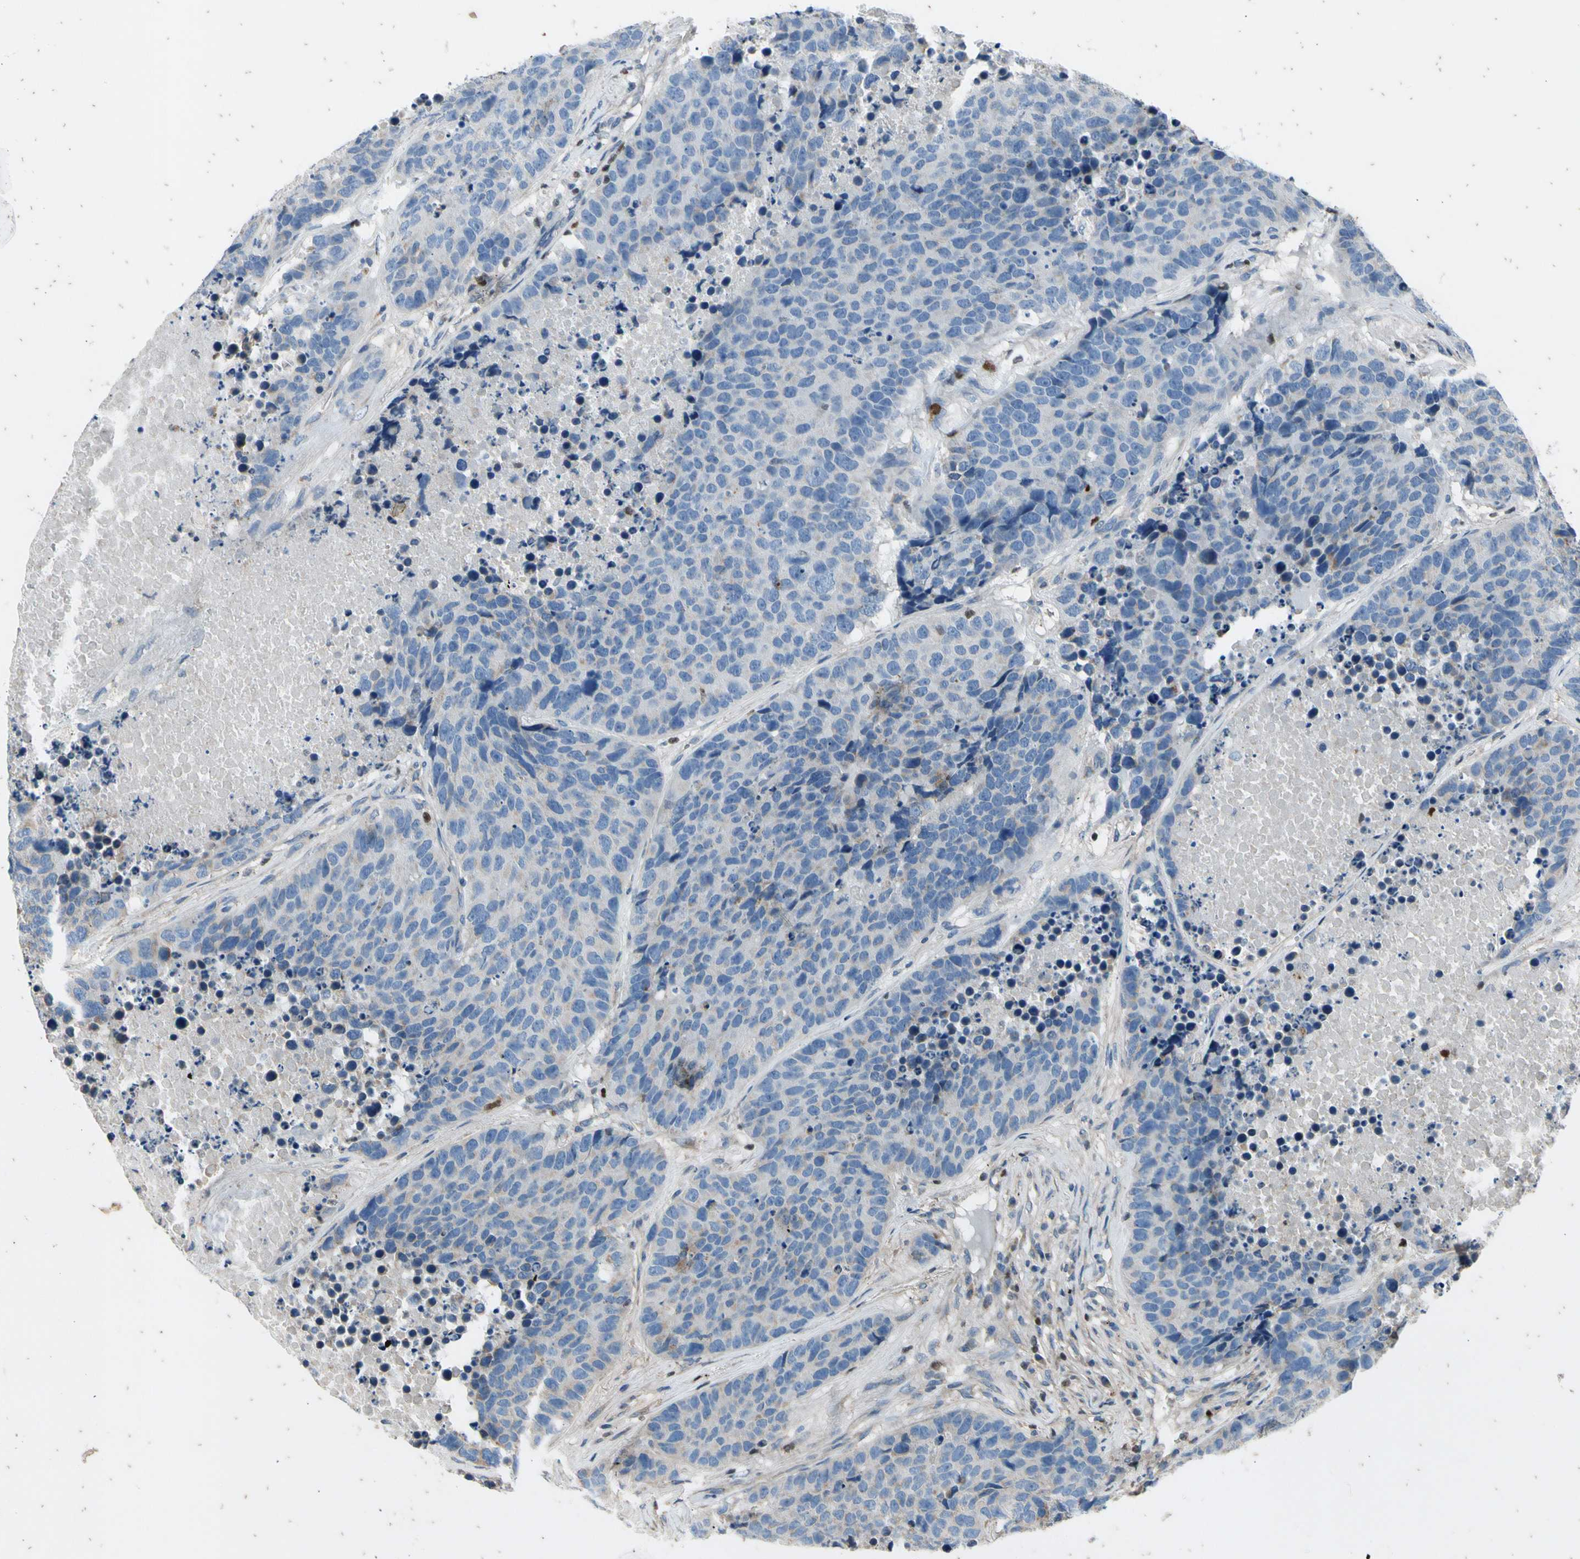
{"staining": {"intensity": "negative", "quantity": "none", "location": "none"}, "tissue": "carcinoid", "cell_type": "Tumor cells", "image_type": "cancer", "snomed": [{"axis": "morphology", "description": "Carcinoid, malignant, NOS"}, {"axis": "topography", "description": "Lung"}], "caption": "Human malignant carcinoid stained for a protein using IHC reveals no expression in tumor cells.", "gene": "TBX21", "patient": {"sex": "male", "age": 60}}